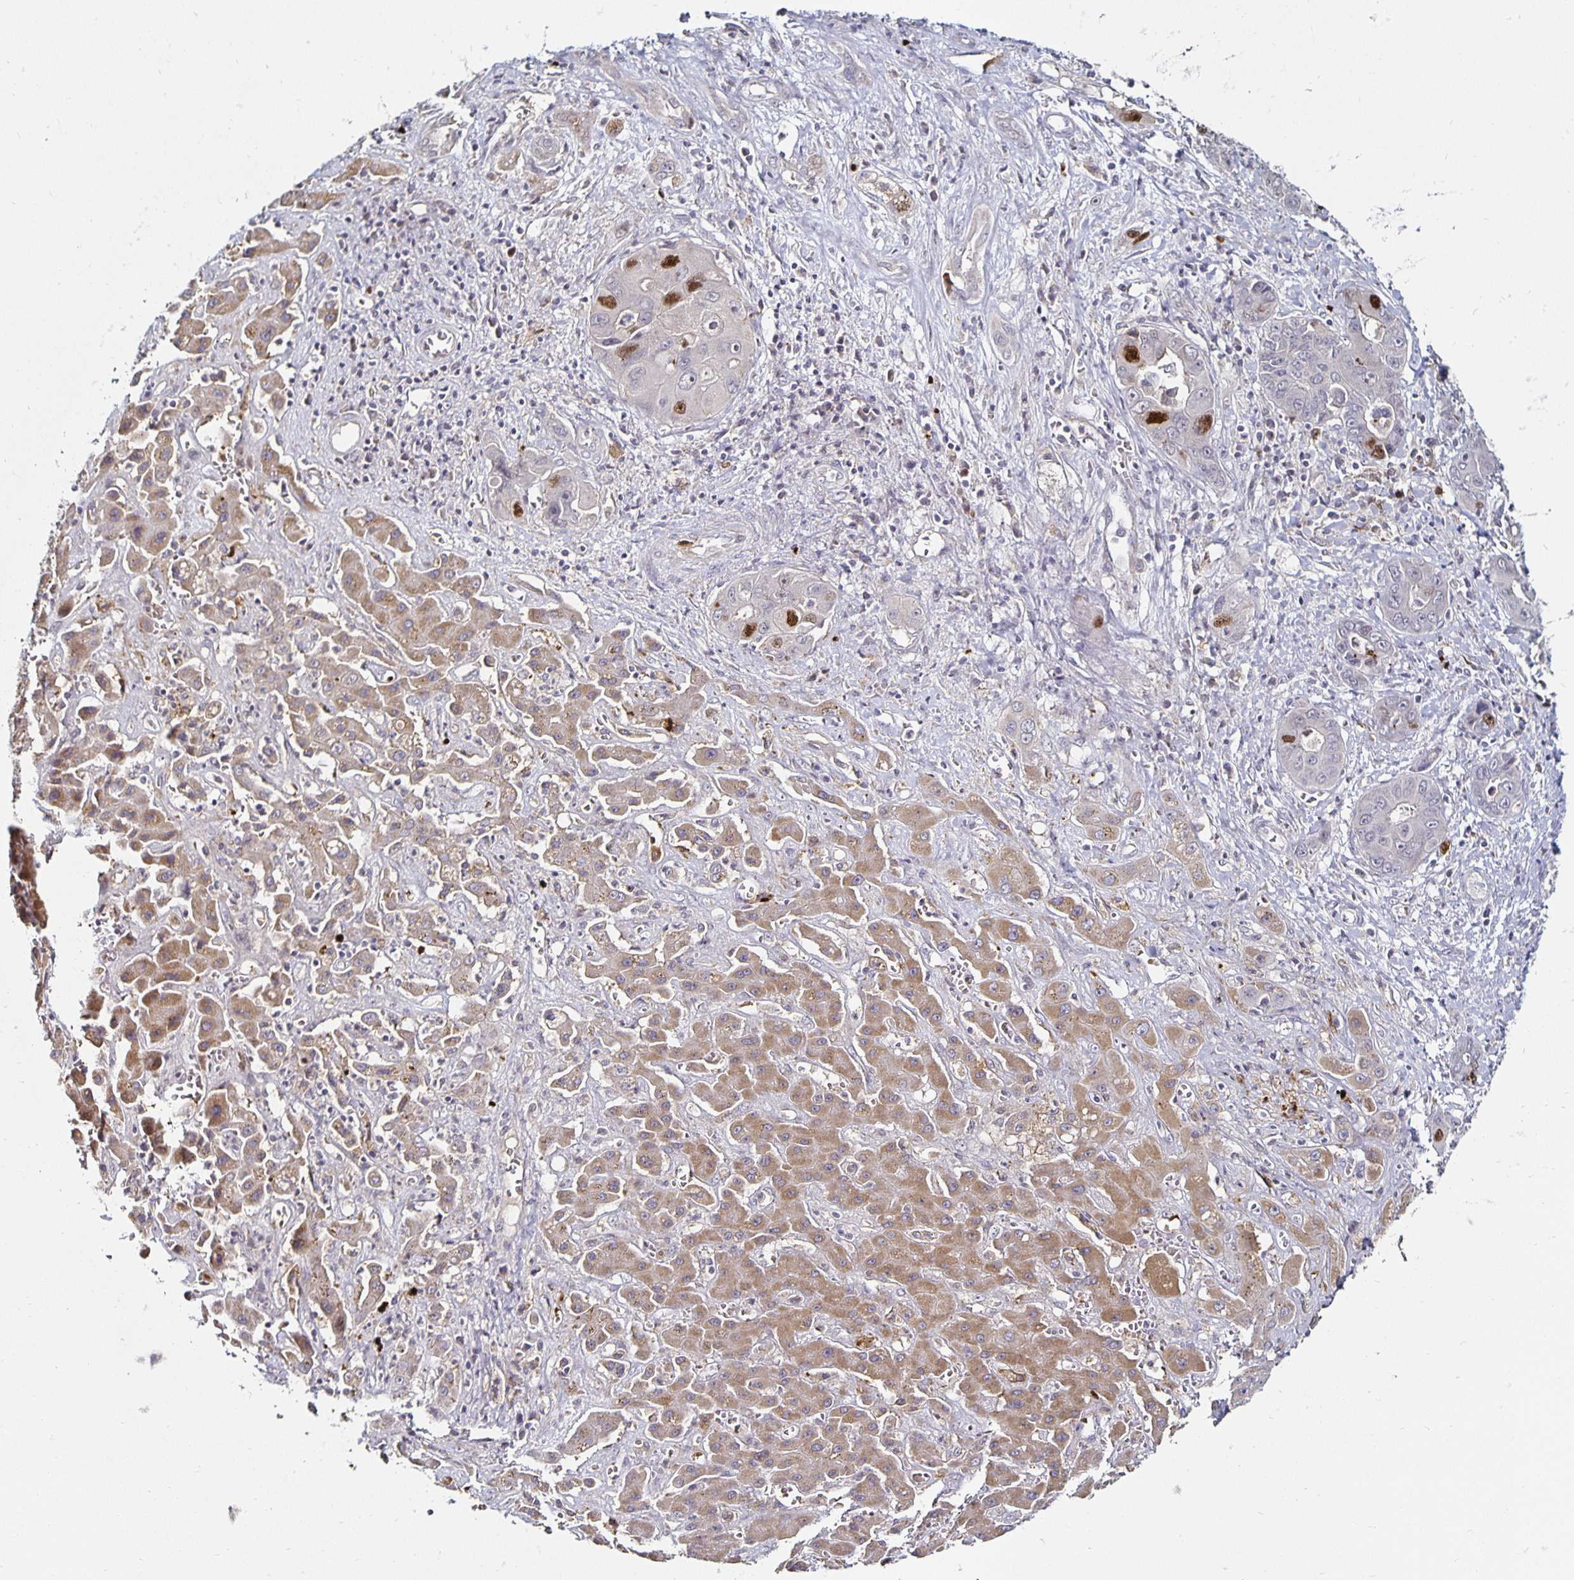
{"staining": {"intensity": "strong", "quantity": "<25%", "location": "nuclear"}, "tissue": "liver cancer", "cell_type": "Tumor cells", "image_type": "cancer", "snomed": [{"axis": "morphology", "description": "Cholangiocarcinoma"}, {"axis": "topography", "description": "Liver"}], "caption": "Immunohistochemistry of human cholangiocarcinoma (liver) displays medium levels of strong nuclear expression in about <25% of tumor cells.", "gene": "ANLN", "patient": {"sex": "male", "age": 67}}